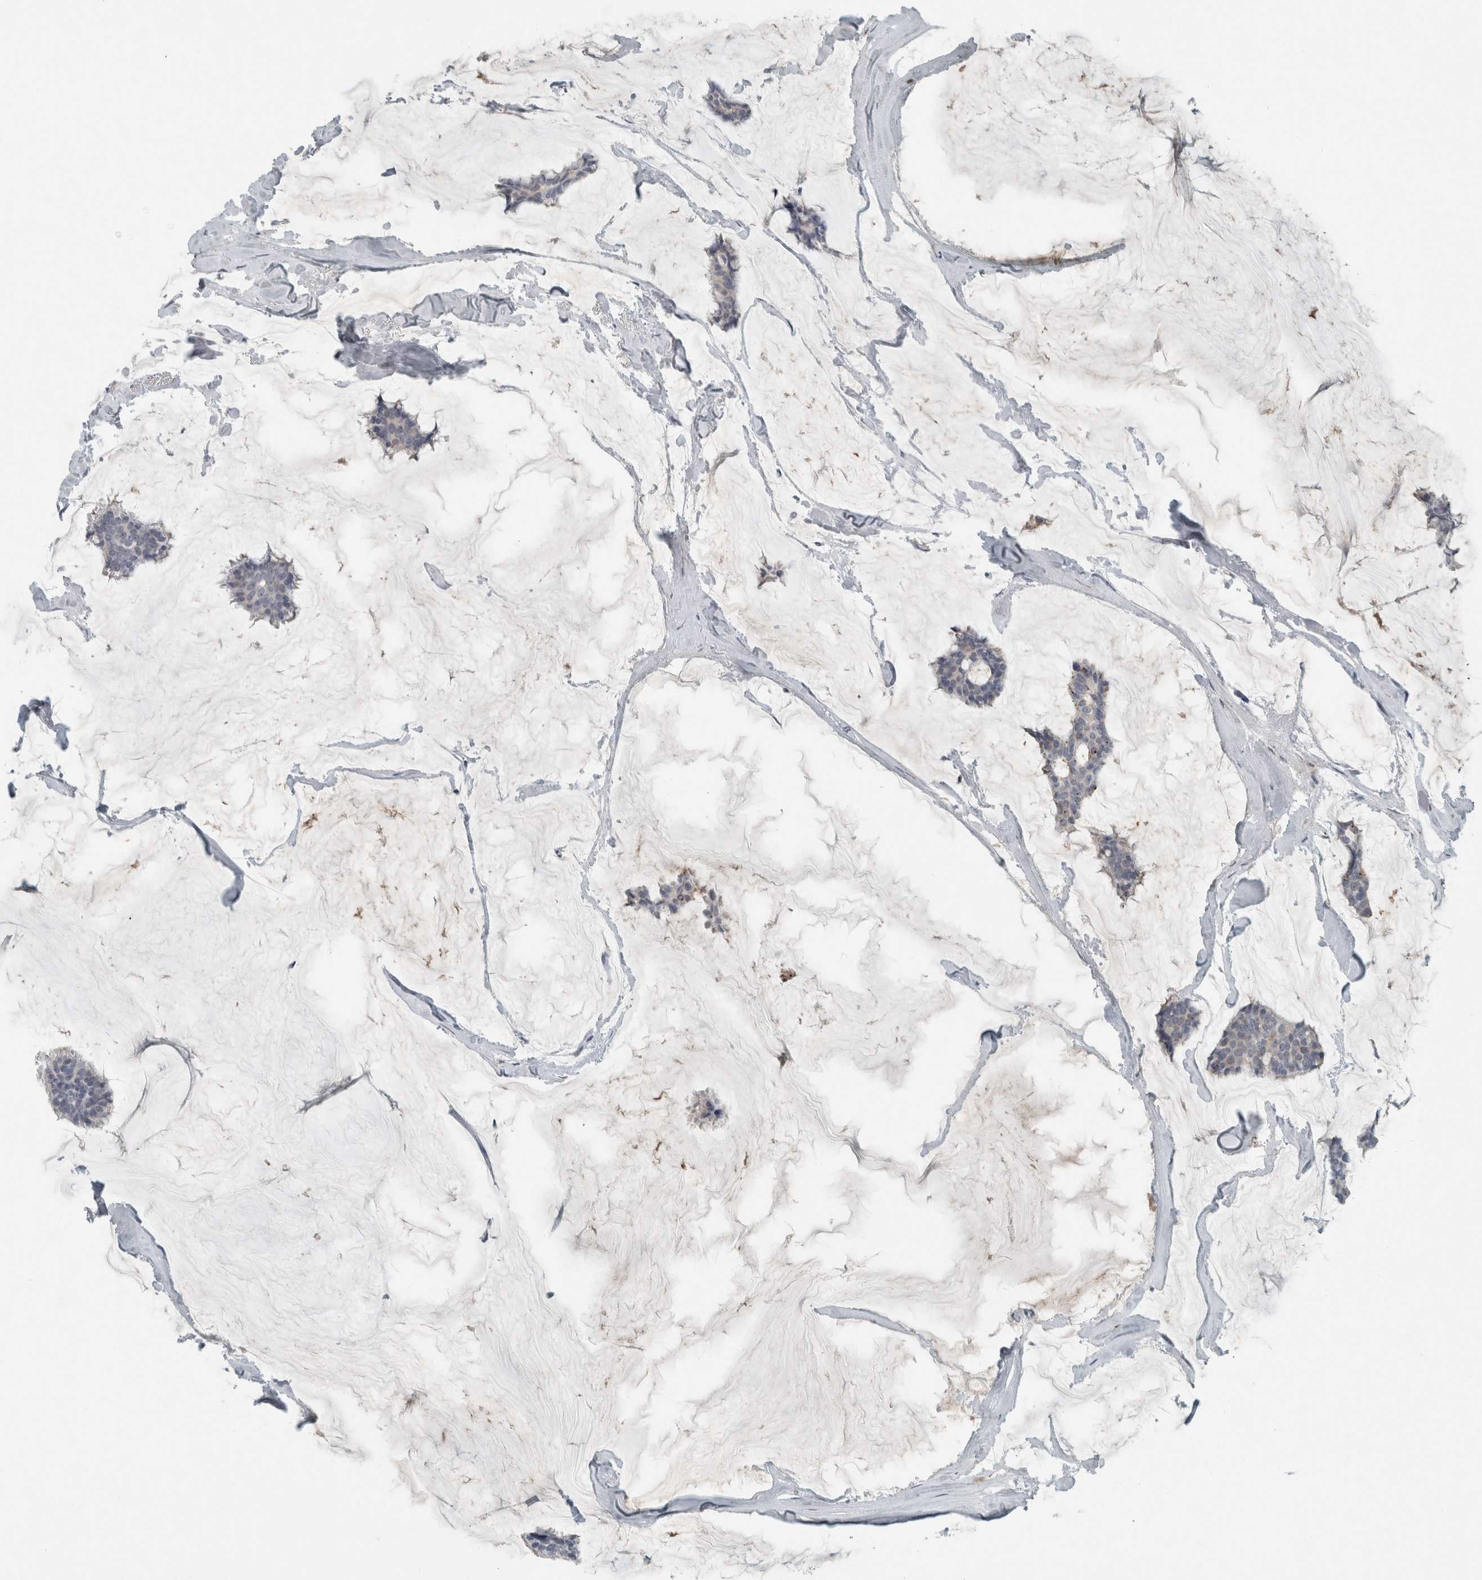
{"staining": {"intensity": "negative", "quantity": "none", "location": "none"}, "tissue": "breast cancer", "cell_type": "Tumor cells", "image_type": "cancer", "snomed": [{"axis": "morphology", "description": "Duct carcinoma"}, {"axis": "topography", "description": "Breast"}], "caption": "High magnification brightfield microscopy of breast cancer (intraductal carcinoma) stained with DAB (brown) and counterstained with hematoxylin (blue): tumor cells show no significant expression. (DAB immunohistochemistry with hematoxylin counter stain).", "gene": "KIF1C", "patient": {"sex": "female", "age": 93}}